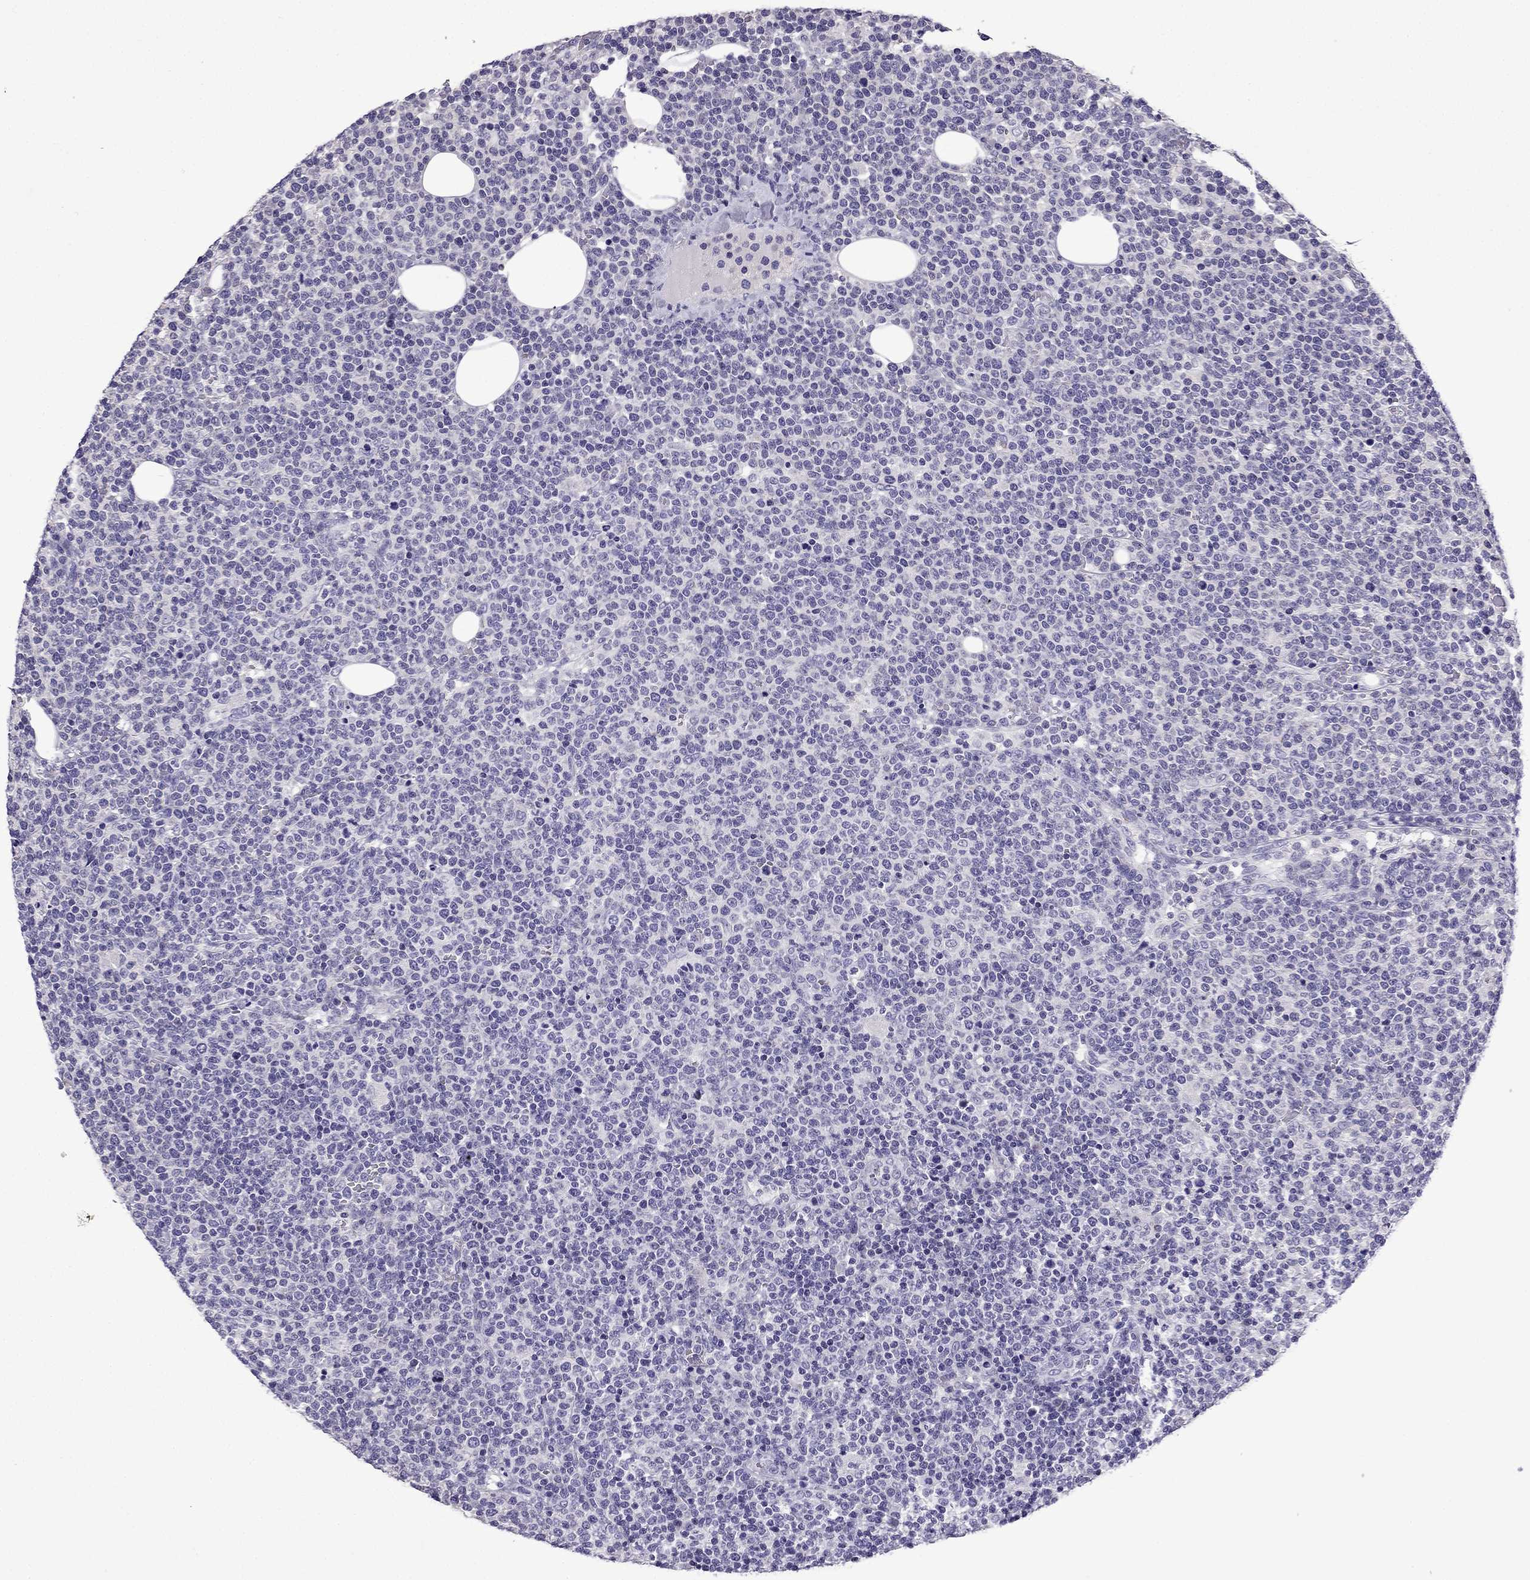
{"staining": {"intensity": "negative", "quantity": "none", "location": "none"}, "tissue": "lymphoma", "cell_type": "Tumor cells", "image_type": "cancer", "snomed": [{"axis": "morphology", "description": "Malignant lymphoma, non-Hodgkin's type, High grade"}, {"axis": "topography", "description": "Lymph node"}], "caption": "A photomicrograph of human lymphoma is negative for staining in tumor cells.", "gene": "TTN", "patient": {"sex": "male", "age": 61}}